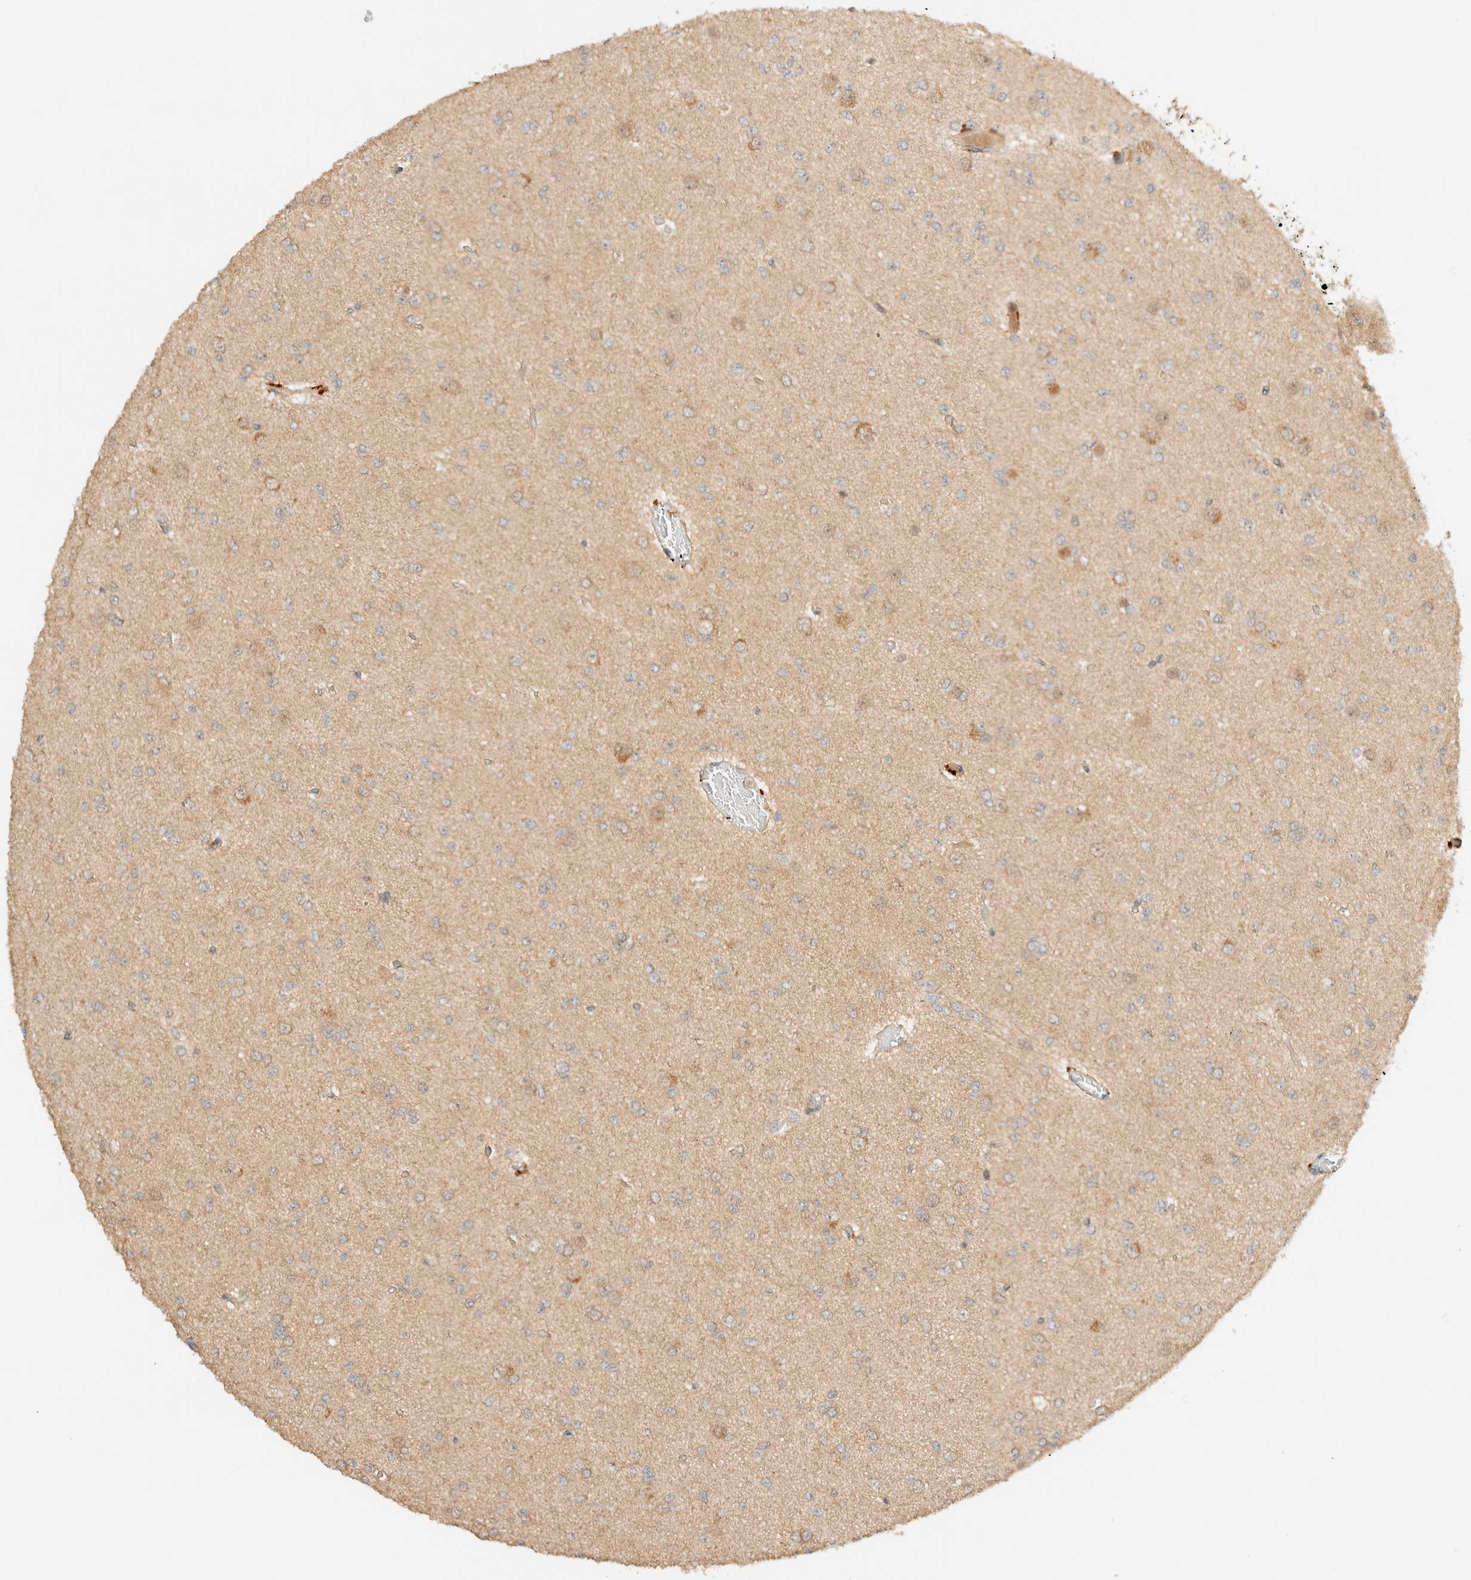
{"staining": {"intensity": "moderate", "quantity": "25%-75%", "location": "cytoplasmic/membranous"}, "tissue": "glioma", "cell_type": "Tumor cells", "image_type": "cancer", "snomed": [{"axis": "morphology", "description": "Glioma, malignant, Low grade"}, {"axis": "topography", "description": "Brain"}], "caption": "Immunohistochemistry staining of malignant low-grade glioma, which reveals medium levels of moderate cytoplasmic/membranous expression in about 25%-75% of tumor cells indicating moderate cytoplasmic/membranous protein staining. The staining was performed using DAB (3,3'-diaminobenzidine) (brown) for protein detection and nuclei were counterstained in hematoxylin (blue).", "gene": "ZBTB34", "patient": {"sex": "female", "age": 22}}